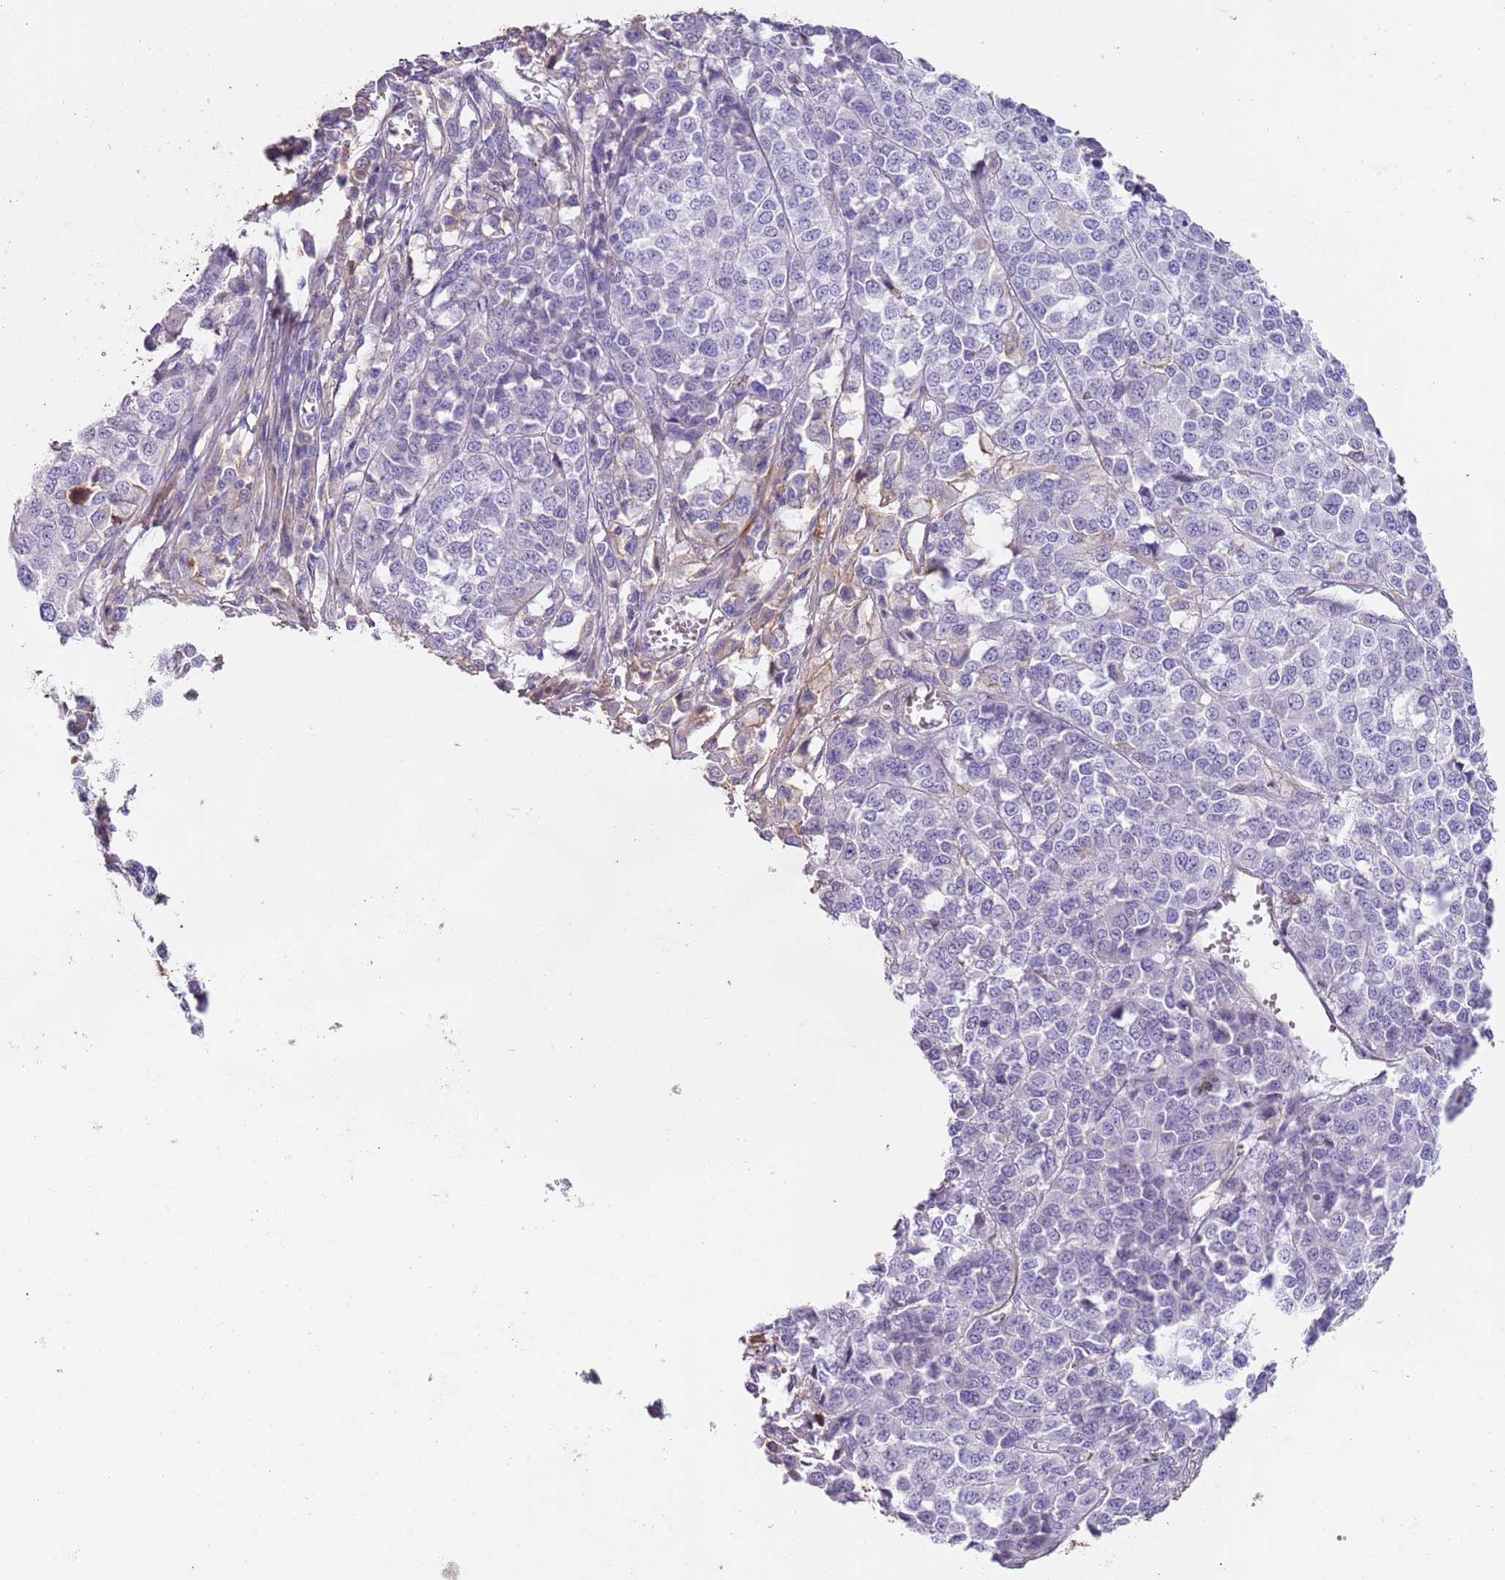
{"staining": {"intensity": "negative", "quantity": "none", "location": "none"}, "tissue": "melanoma", "cell_type": "Tumor cells", "image_type": "cancer", "snomed": [{"axis": "morphology", "description": "Malignant melanoma, Metastatic site"}, {"axis": "topography", "description": "Lymph node"}], "caption": "An IHC micrograph of melanoma is shown. There is no staining in tumor cells of melanoma.", "gene": "NBPF3", "patient": {"sex": "male", "age": 44}}